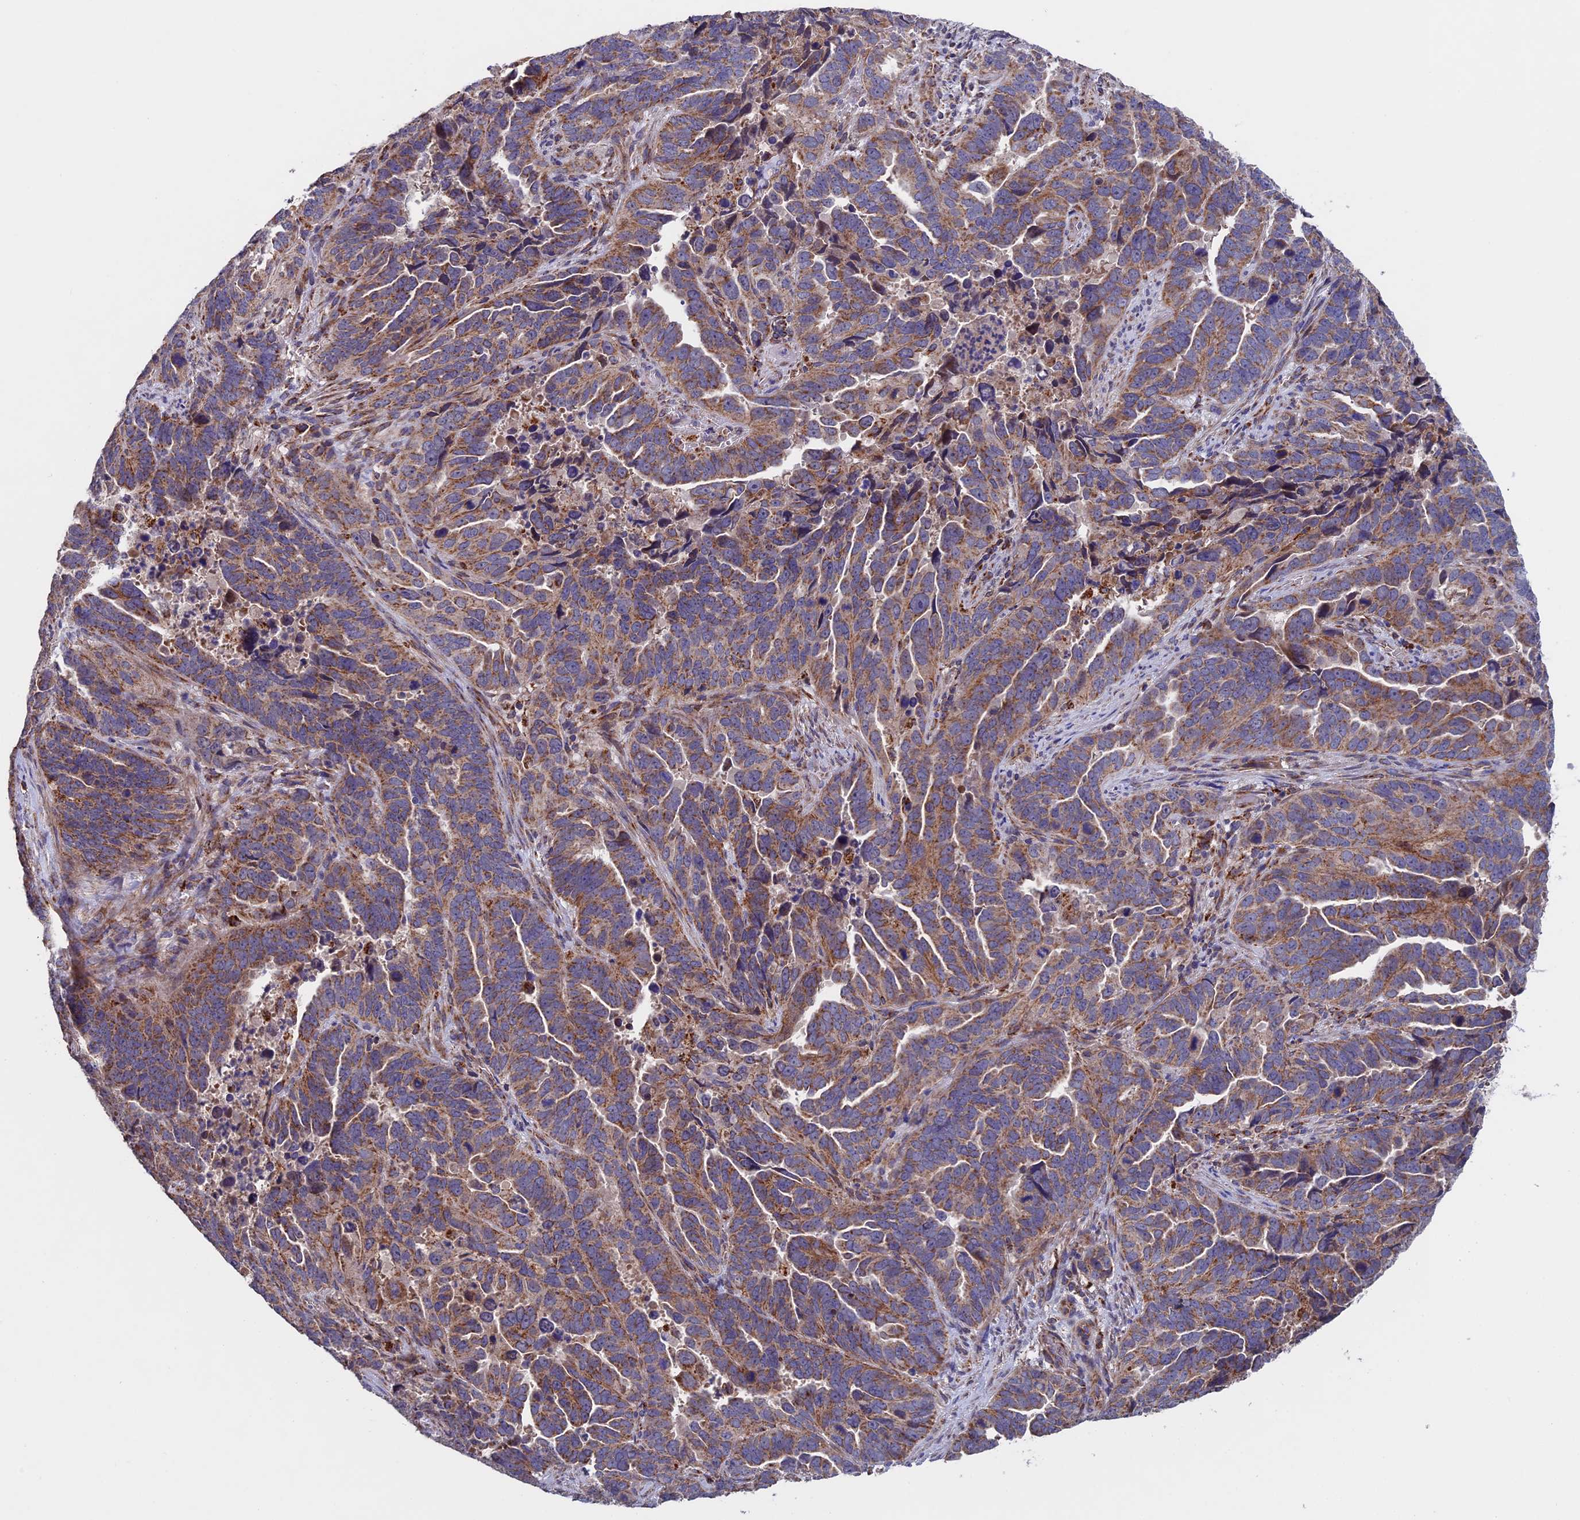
{"staining": {"intensity": "moderate", "quantity": "25%-75%", "location": "cytoplasmic/membranous"}, "tissue": "endometrial cancer", "cell_type": "Tumor cells", "image_type": "cancer", "snomed": [{"axis": "morphology", "description": "Adenocarcinoma, NOS"}, {"axis": "topography", "description": "Endometrium"}], "caption": "About 25%-75% of tumor cells in adenocarcinoma (endometrial) reveal moderate cytoplasmic/membranous protein positivity as visualized by brown immunohistochemical staining.", "gene": "RNF17", "patient": {"sex": "female", "age": 65}}